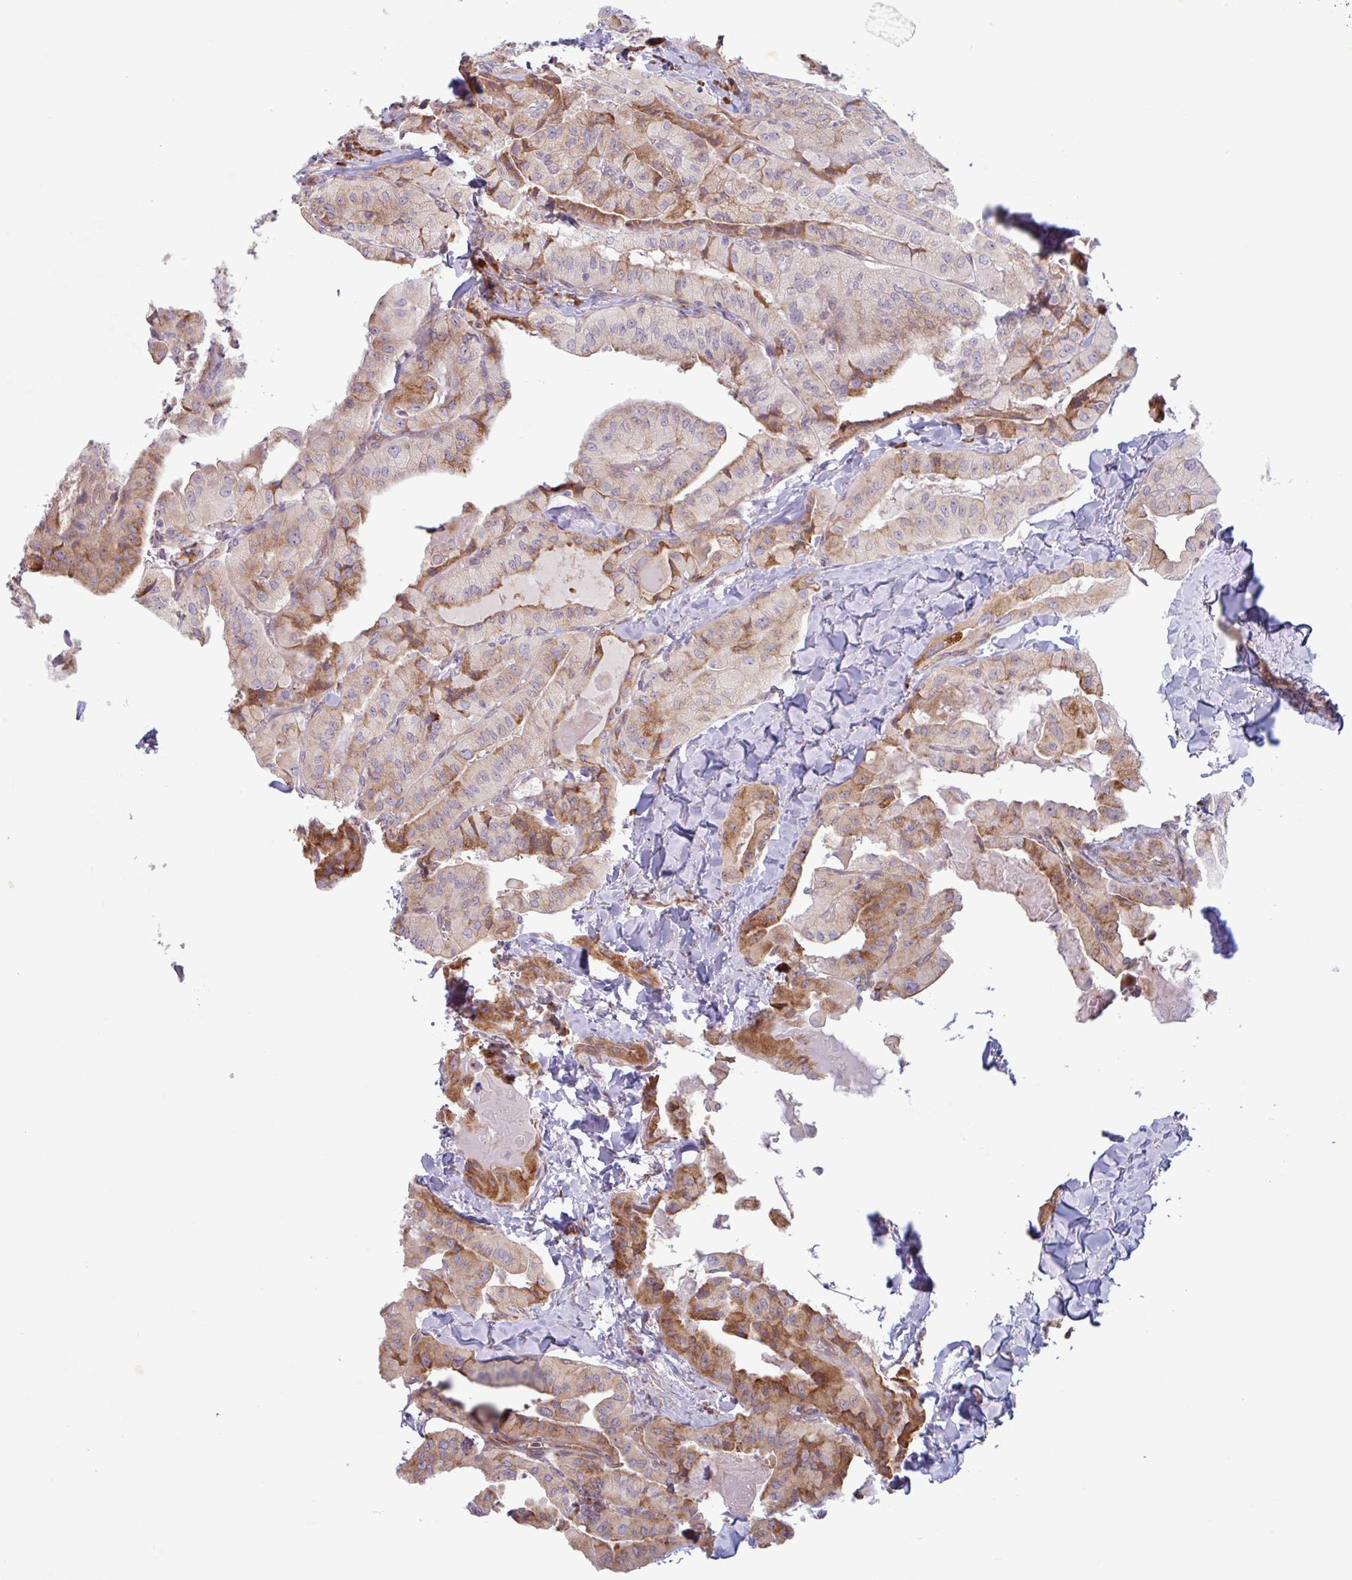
{"staining": {"intensity": "moderate", "quantity": "25%-75%", "location": "cytoplasmic/membranous"}, "tissue": "thyroid cancer", "cell_type": "Tumor cells", "image_type": "cancer", "snomed": [{"axis": "morphology", "description": "Normal tissue, NOS"}, {"axis": "morphology", "description": "Papillary adenocarcinoma, NOS"}, {"axis": "topography", "description": "Thyroid gland"}], "caption": "Protein staining of thyroid papillary adenocarcinoma tissue displays moderate cytoplasmic/membranous positivity in approximately 25%-75% of tumor cells.", "gene": "RIT1", "patient": {"sex": "female", "age": 59}}